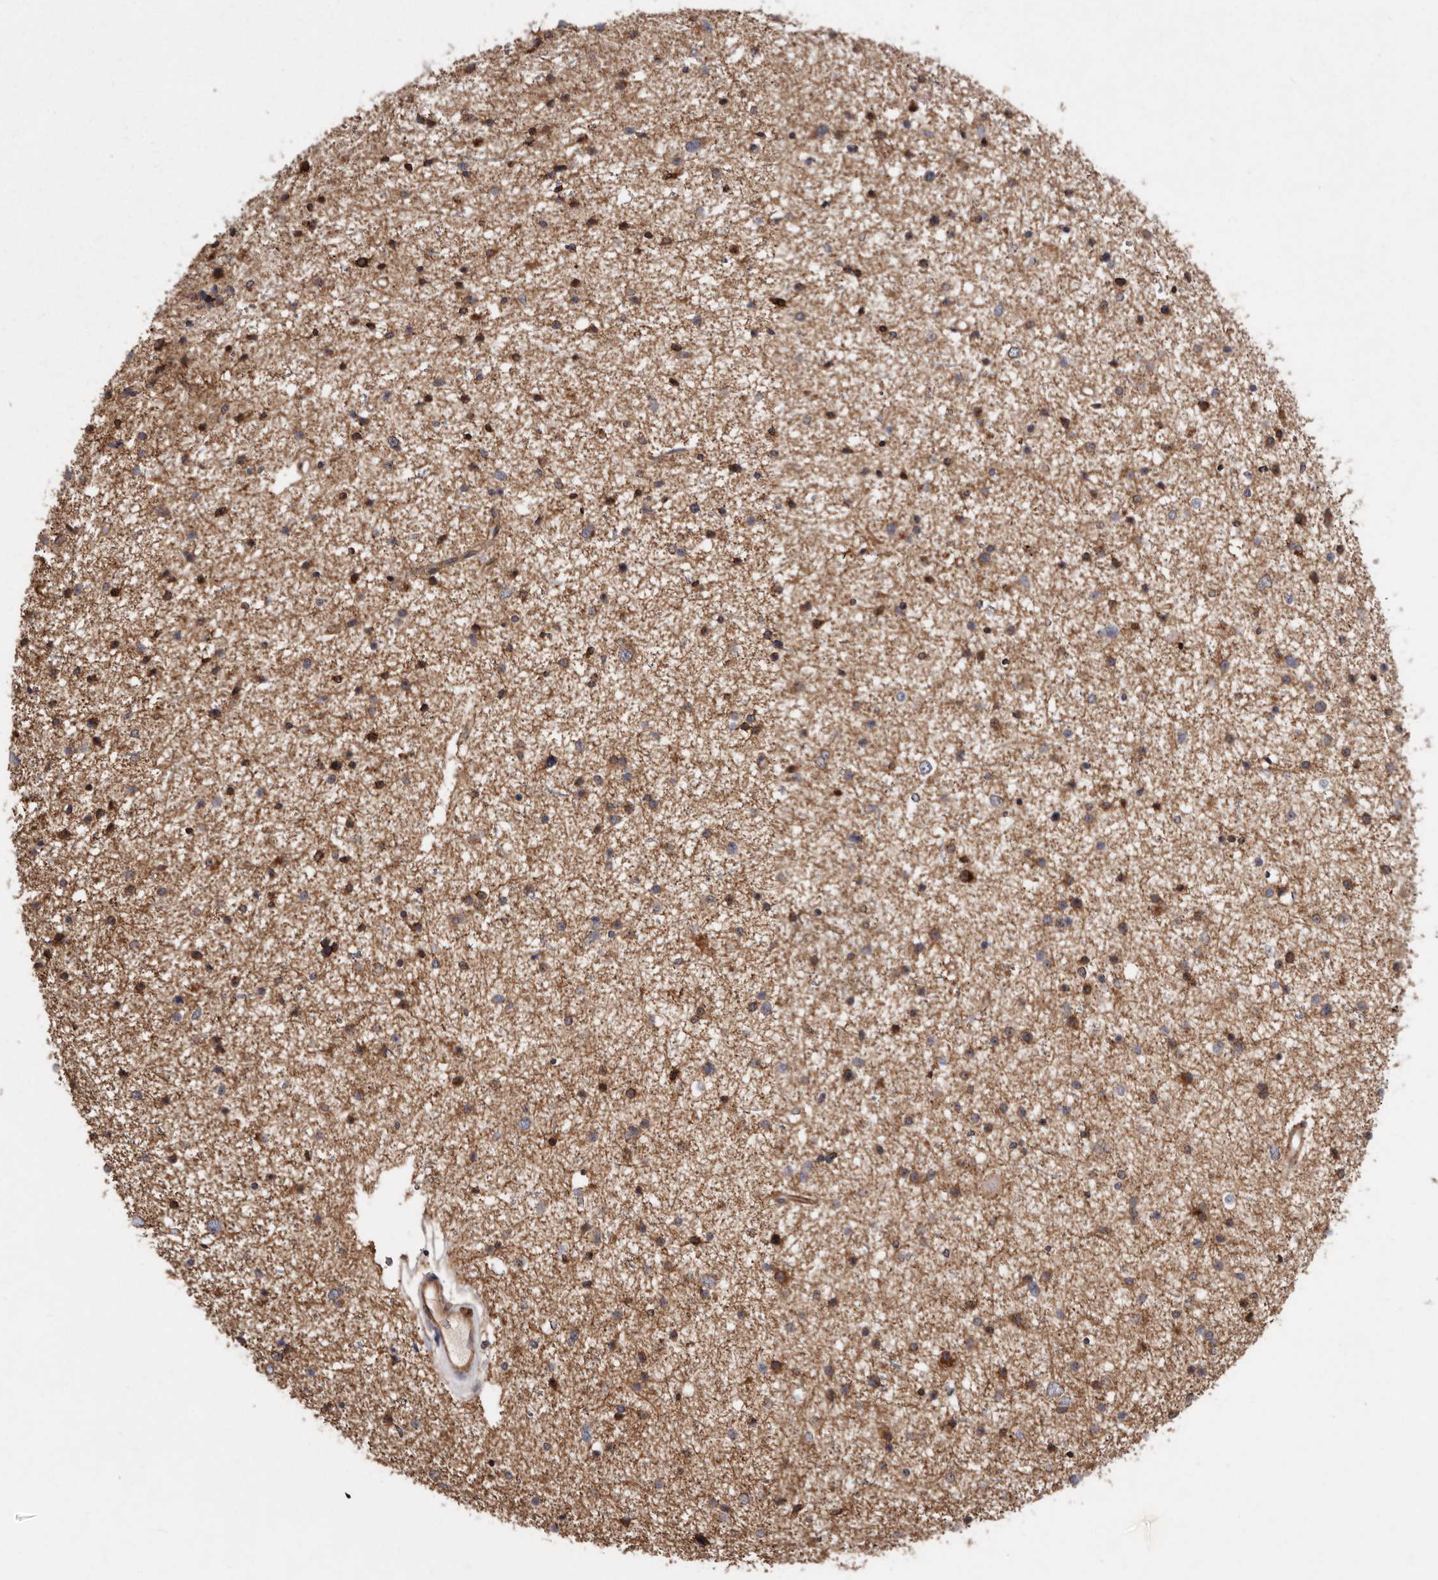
{"staining": {"intensity": "moderate", "quantity": "25%-75%", "location": "cytoplasmic/membranous"}, "tissue": "glioma", "cell_type": "Tumor cells", "image_type": "cancer", "snomed": [{"axis": "morphology", "description": "Glioma, malignant, Low grade"}, {"axis": "topography", "description": "Brain"}], "caption": "A histopathology image showing moderate cytoplasmic/membranous positivity in approximately 25%-75% of tumor cells in low-grade glioma (malignant), as visualized by brown immunohistochemical staining.", "gene": "FLAD1", "patient": {"sex": "female", "age": 37}}